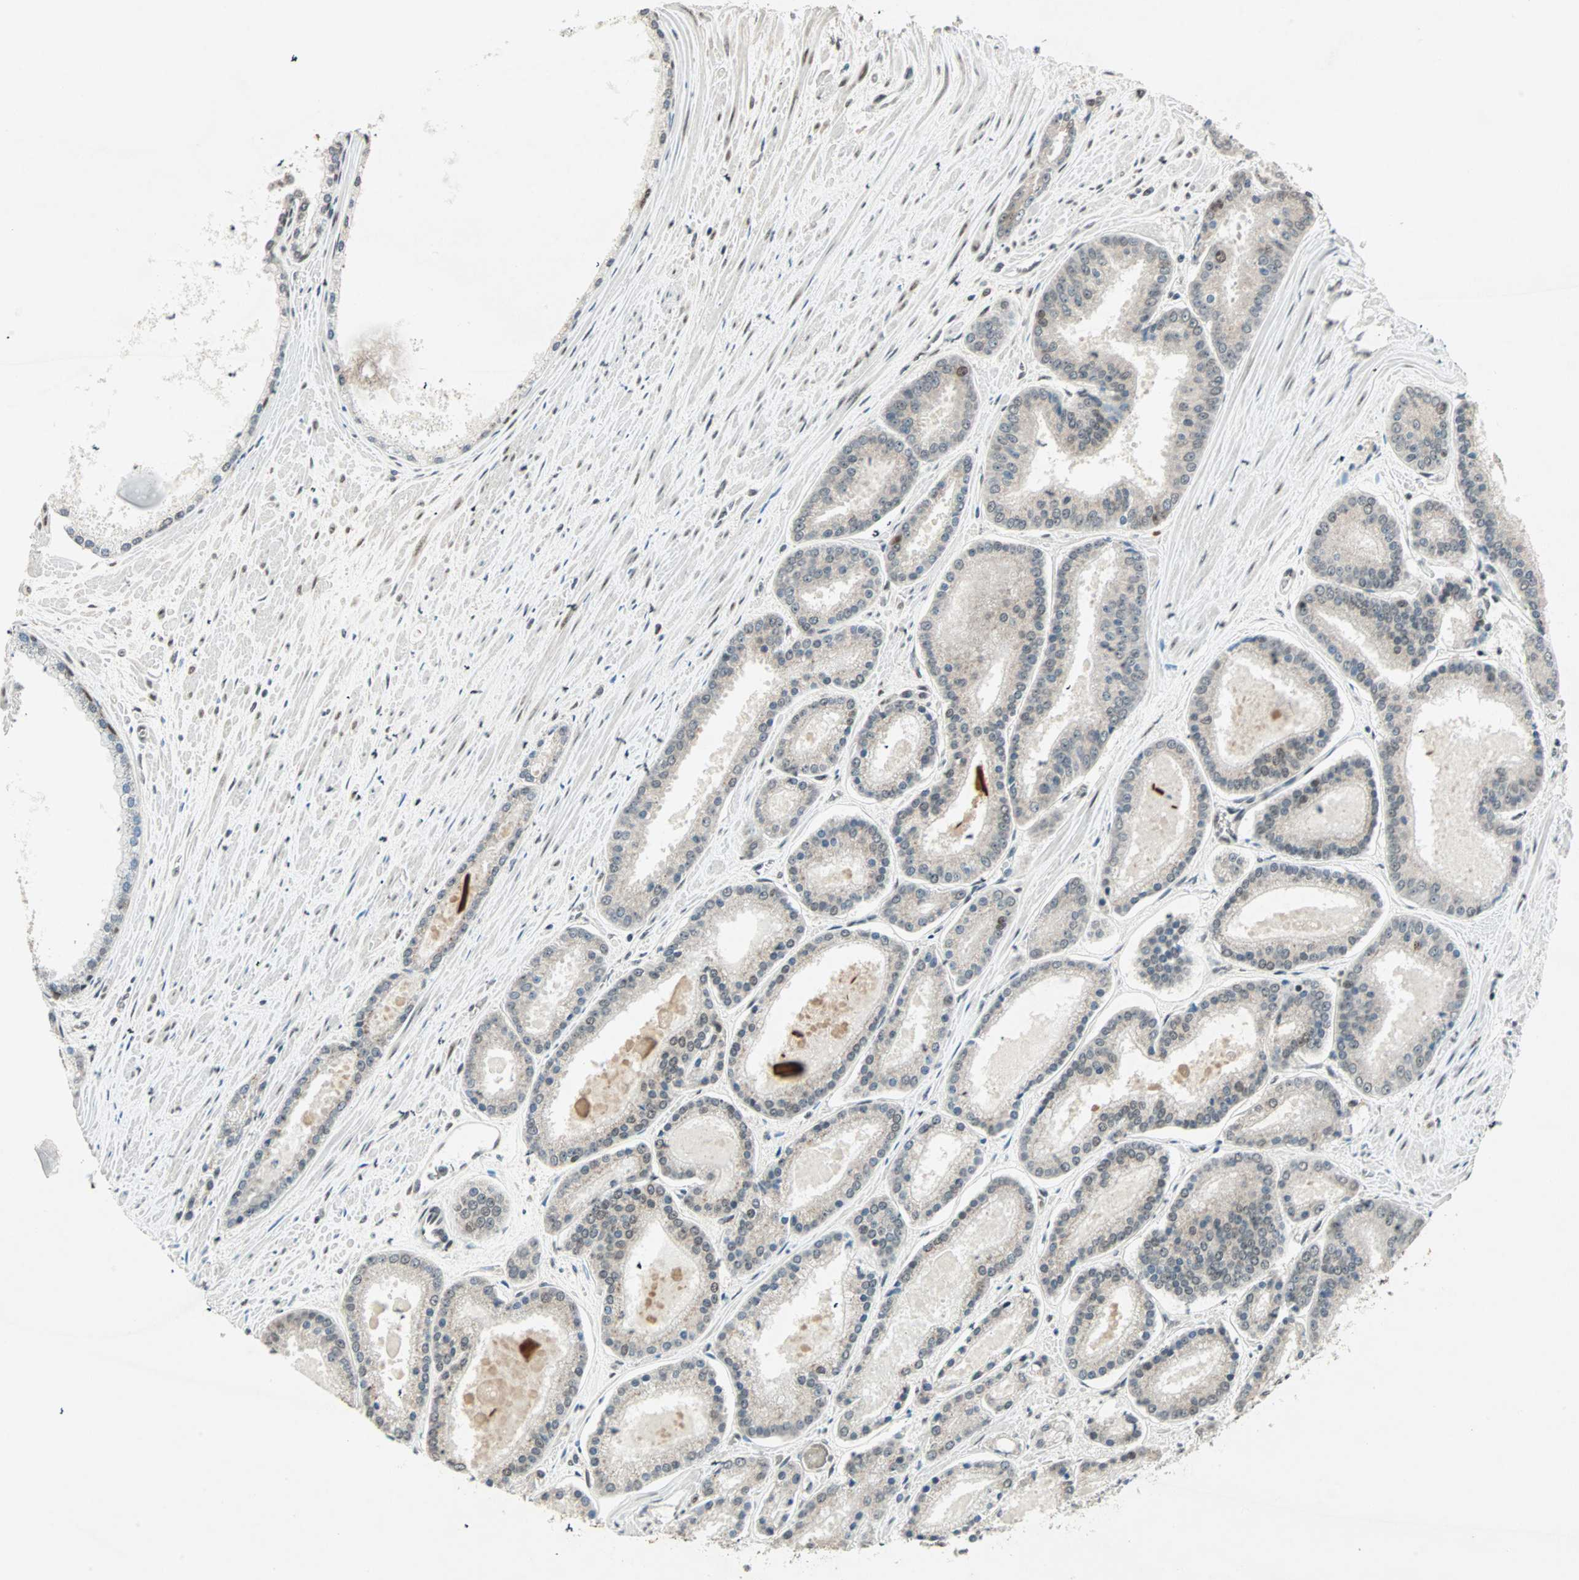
{"staining": {"intensity": "negative", "quantity": "none", "location": "none"}, "tissue": "prostate cancer", "cell_type": "Tumor cells", "image_type": "cancer", "snomed": [{"axis": "morphology", "description": "Adenocarcinoma, Low grade"}, {"axis": "topography", "description": "Prostate"}], "caption": "Immunohistochemistry photomicrograph of neoplastic tissue: low-grade adenocarcinoma (prostate) stained with DAB (3,3'-diaminobenzidine) reveals no significant protein positivity in tumor cells.", "gene": "MDC1", "patient": {"sex": "male", "age": 59}}